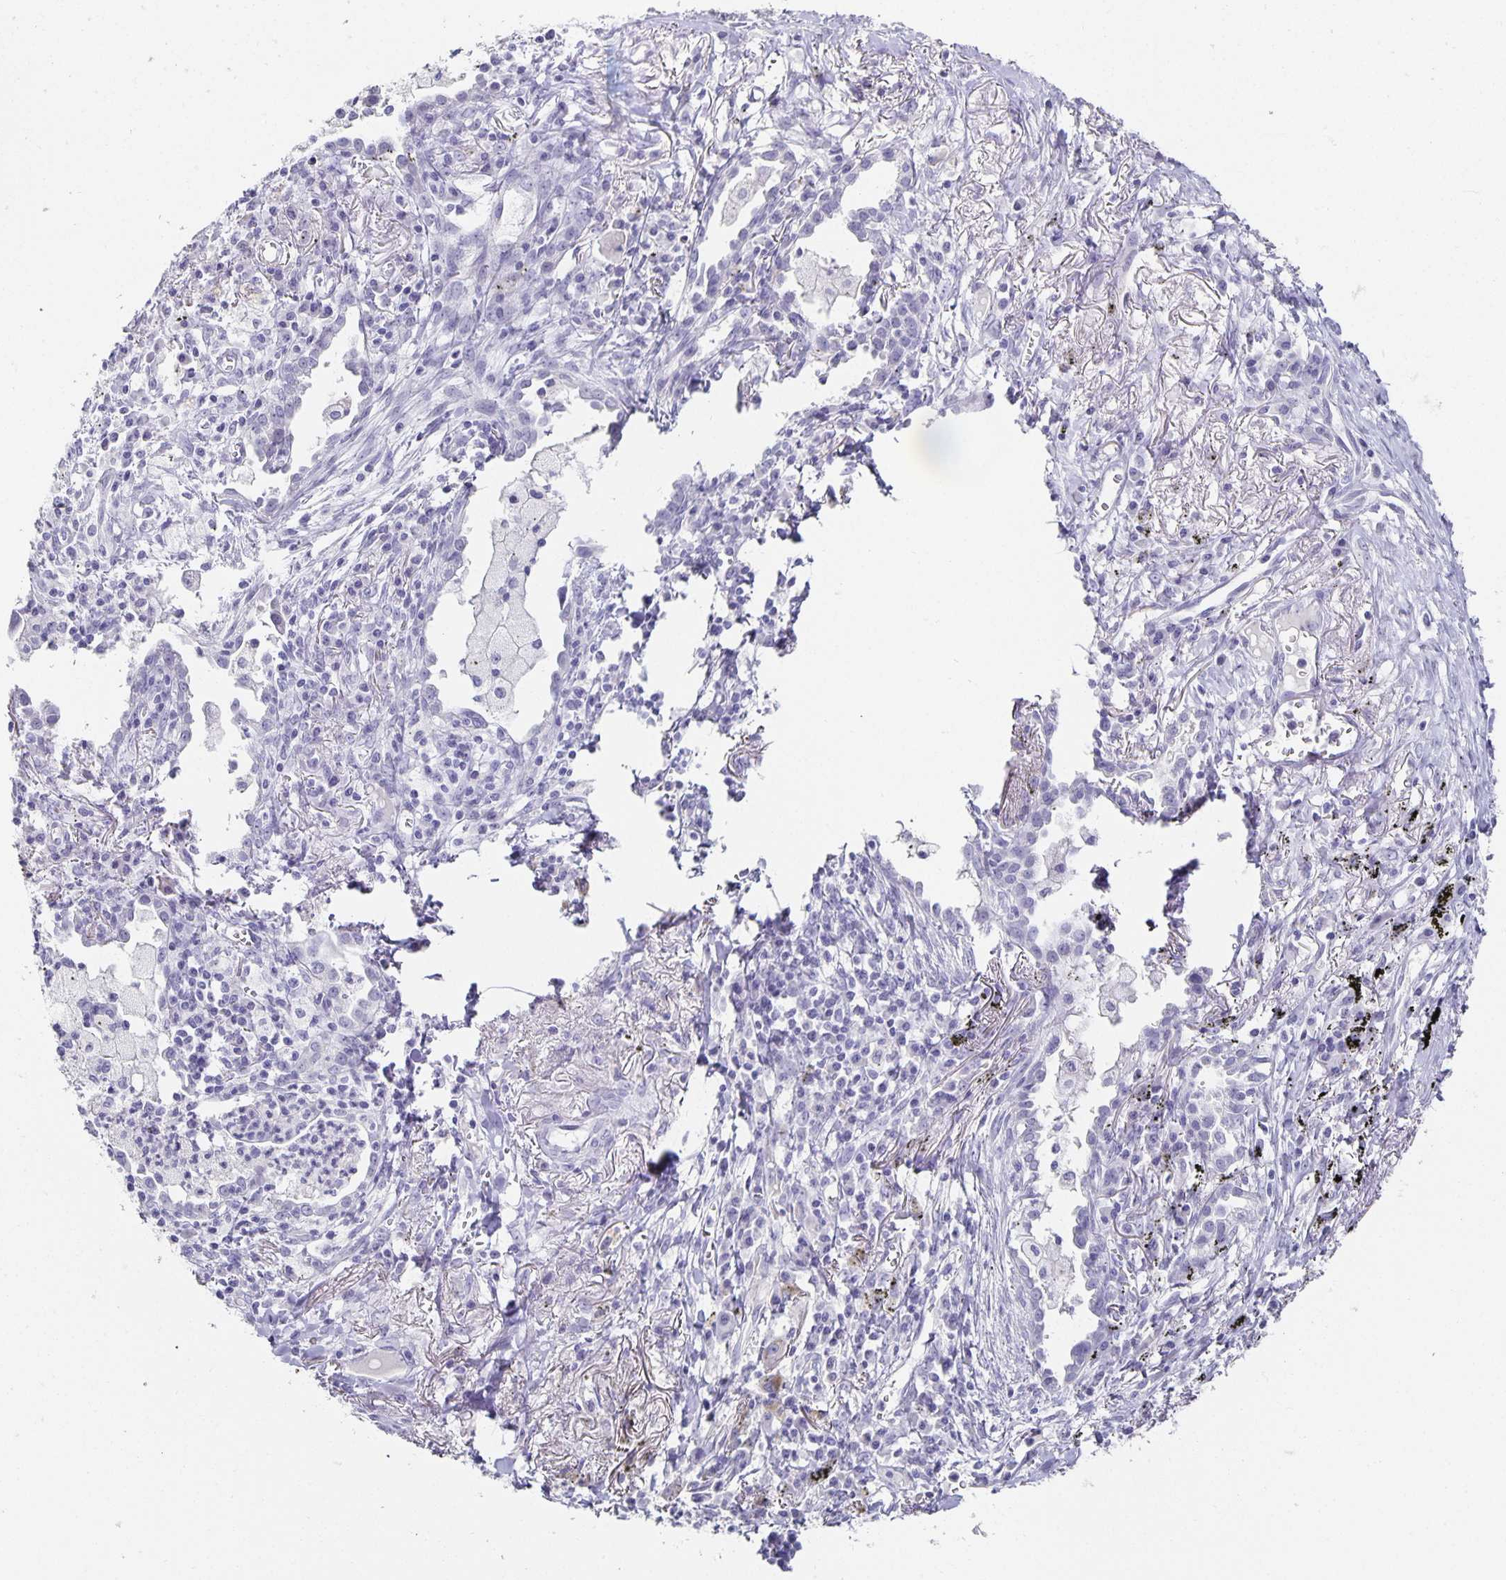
{"staining": {"intensity": "negative", "quantity": "none", "location": "none"}, "tissue": "lung cancer", "cell_type": "Tumor cells", "image_type": "cancer", "snomed": [{"axis": "morphology", "description": "Squamous cell carcinoma, NOS"}, {"axis": "topography", "description": "Lung"}], "caption": "The image exhibits no significant staining in tumor cells of squamous cell carcinoma (lung). Nuclei are stained in blue.", "gene": "CHGA", "patient": {"sex": "male", "age": 74}}